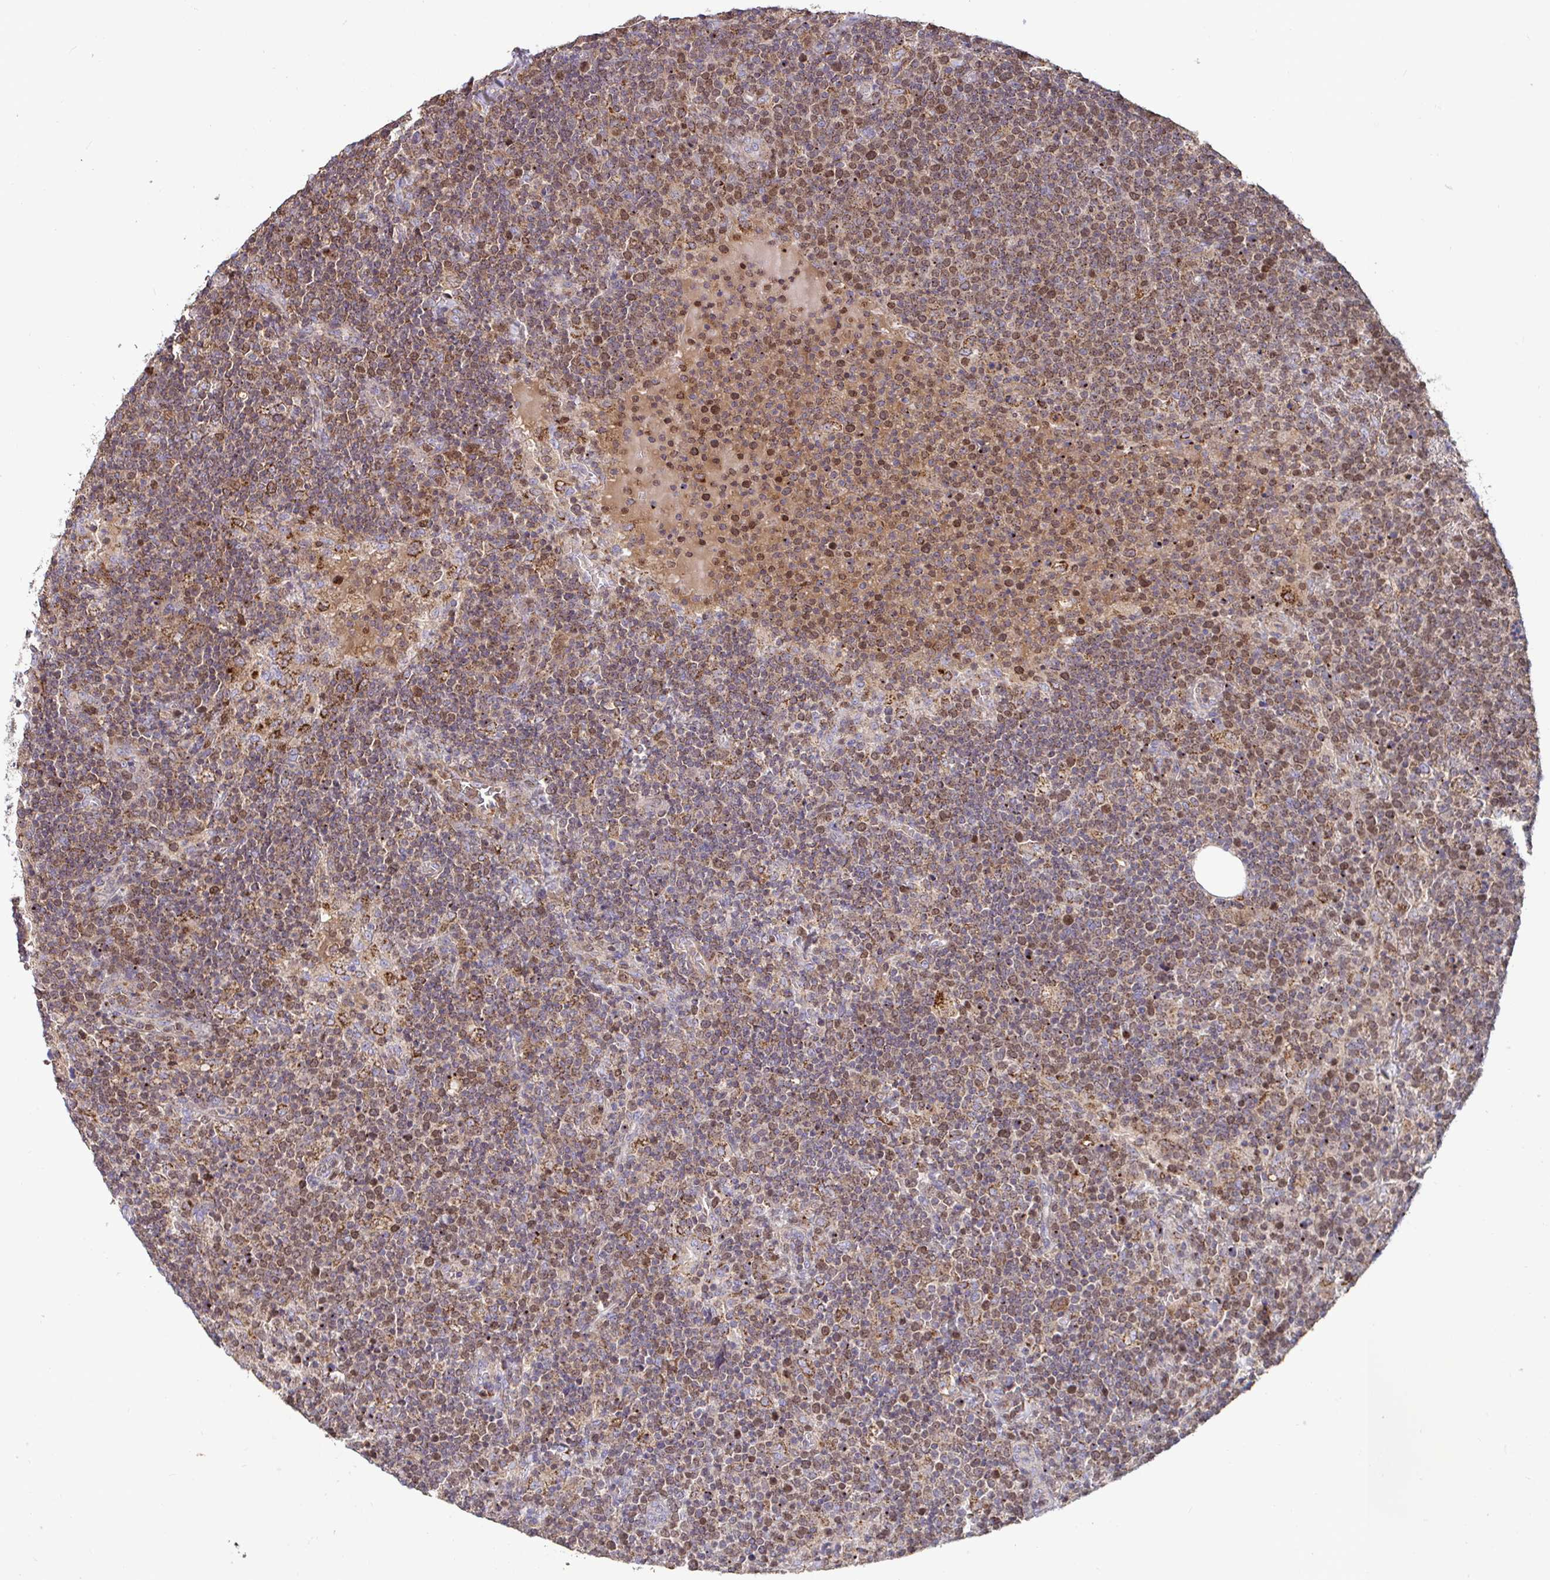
{"staining": {"intensity": "moderate", "quantity": ">75%", "location": "cytoplasmic/membranous"}, "tissue": "lymphoma", "cell_type": "Tumor cells", "image_type": "cancer", "snomed": [{"axis": "morphology", "description": "Malignant lymphoma, non-Hodgkin's type, High grade"}, {"axis": "topography", "description": "Lymph node"}], "caption": "Moderate cytoplasmic/membranous protein expression is seen in about >75% of tumor cells in lymphoma.", "gene": "SPRY1", "patient": {"sex": "male", "age": 61}}